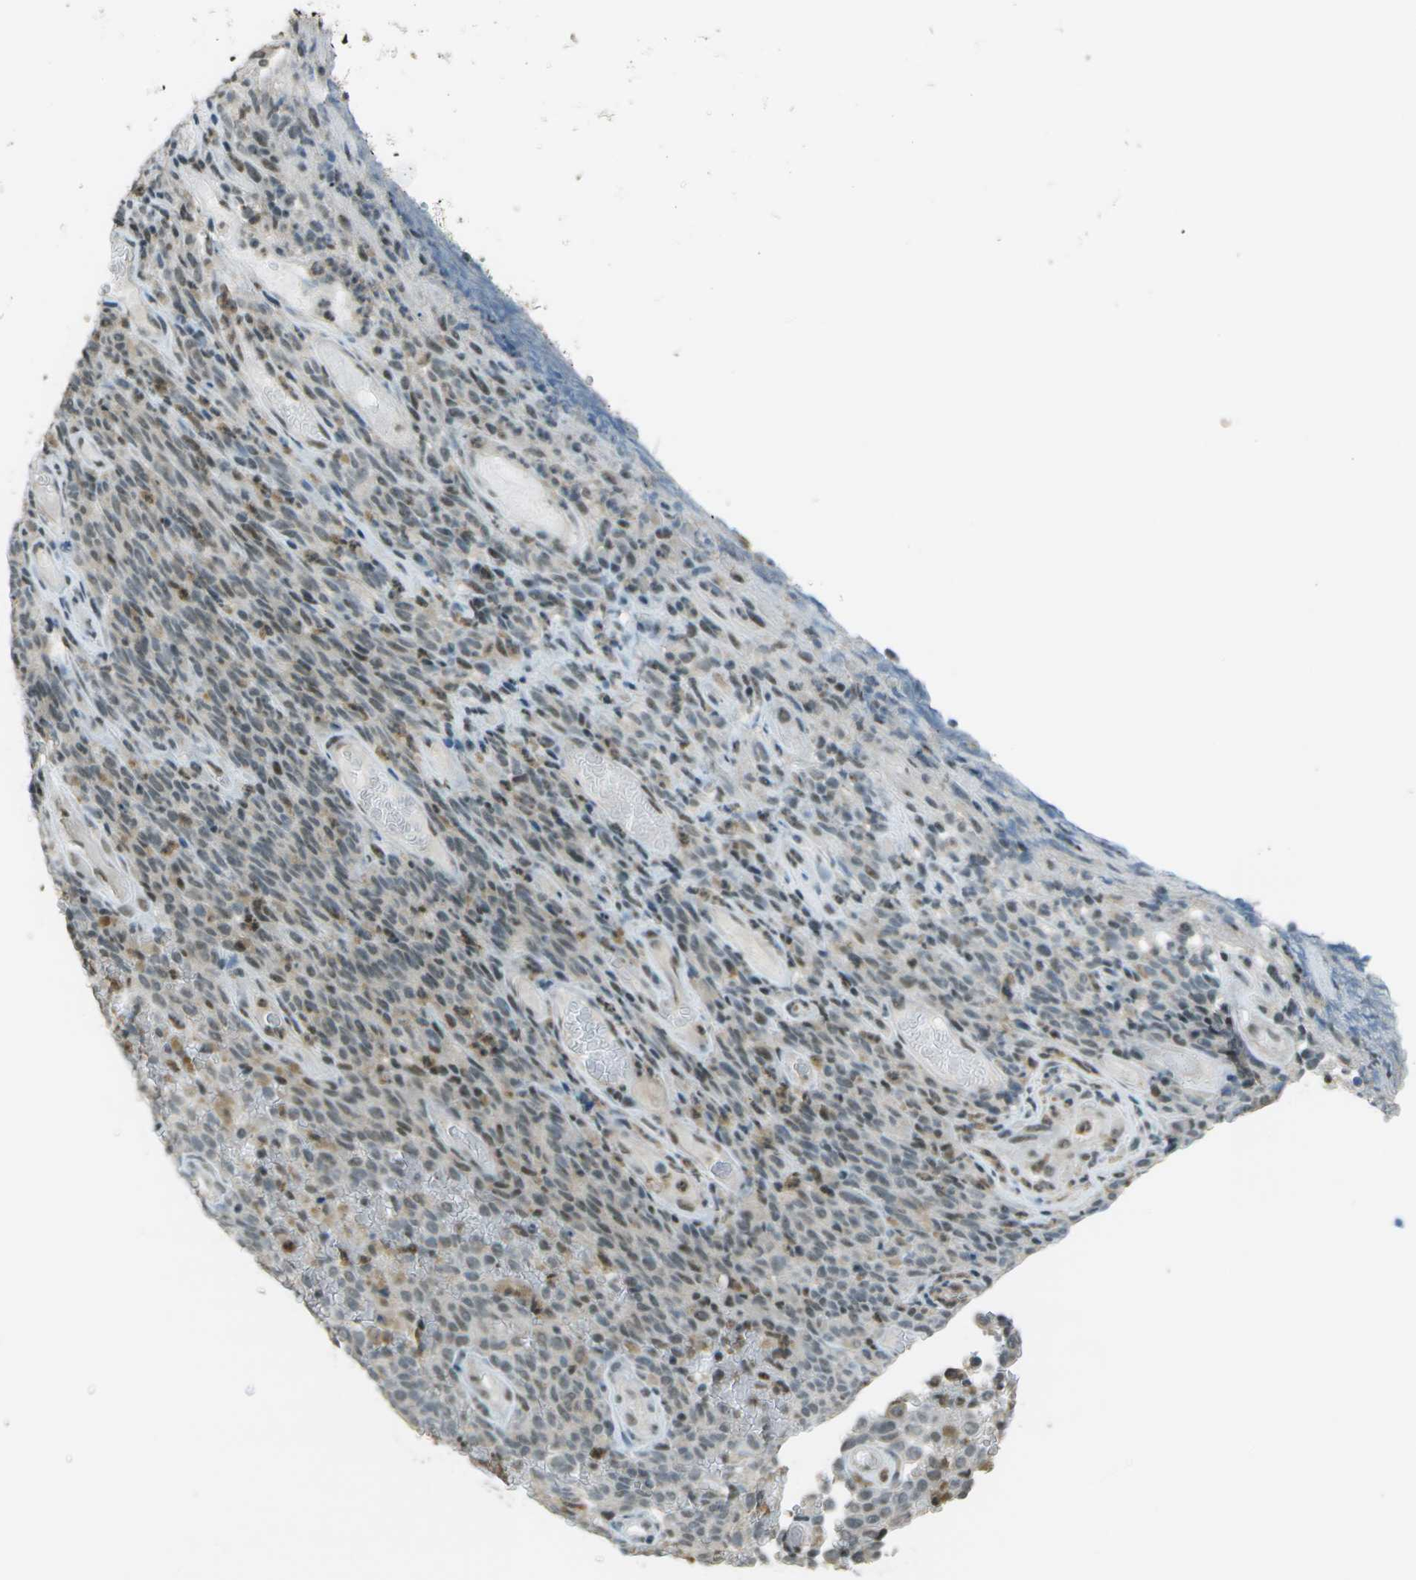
{"staining": {"intensity": "weak", "quantity": "25%-75%", "location": "nuclear"}, "tissue": "melanoma", "cell_type": "Tumor cells", "image_type": "cancer", "snomed": [{"axis": "morphology", "description": "Malignant melanoma, NOS"}, {"axis": "topography", "description": "Skin"}], "caption": "Melanoma was stained to show a protein in brown. There is low levels of weak nuclear positivity in about 25%-75% of tumor cells.", "gene": "DEPDC1", "patient": {"sex": "female", "age": 82}}